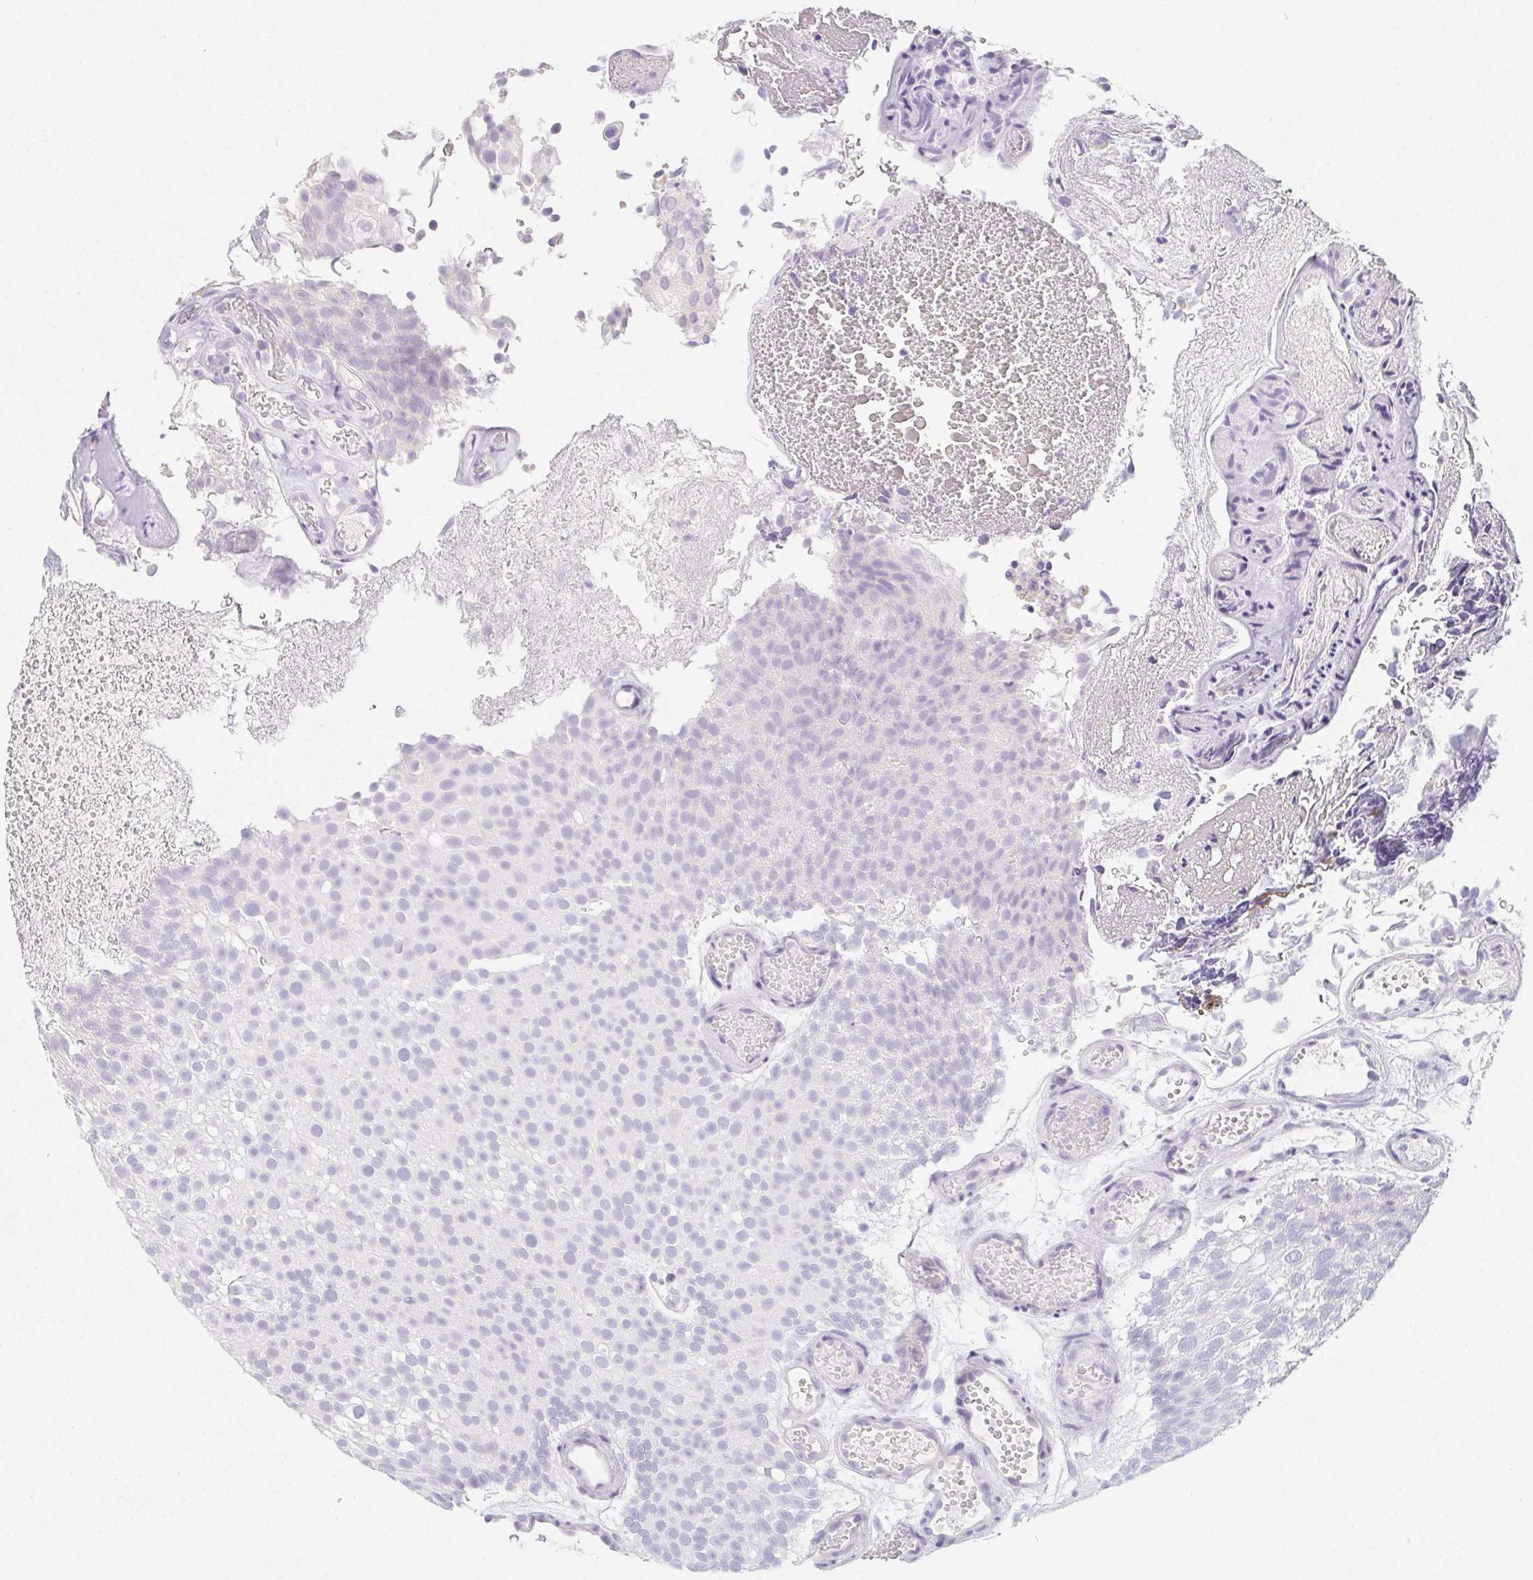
{"staining": {"intensity": "negative", "quantity": "none", "location": "none"}, "tissue": "urothelial cancer", "cell_type": "Tumor cells", "image_type": "cancer", "snomed": [{"axis": "morphology", "description": "Urothelial carcinoma, Low grade"}, {"axis": "topography", "description": "Urinary bladder"}], "caption": "Human urothelial cancer stained for a protein using immunohistochemistry (IHC) shows no positivity in tumor cells.", "gene": "GLIPR1L1", "patient": {"sex": "male", "age": 78}}